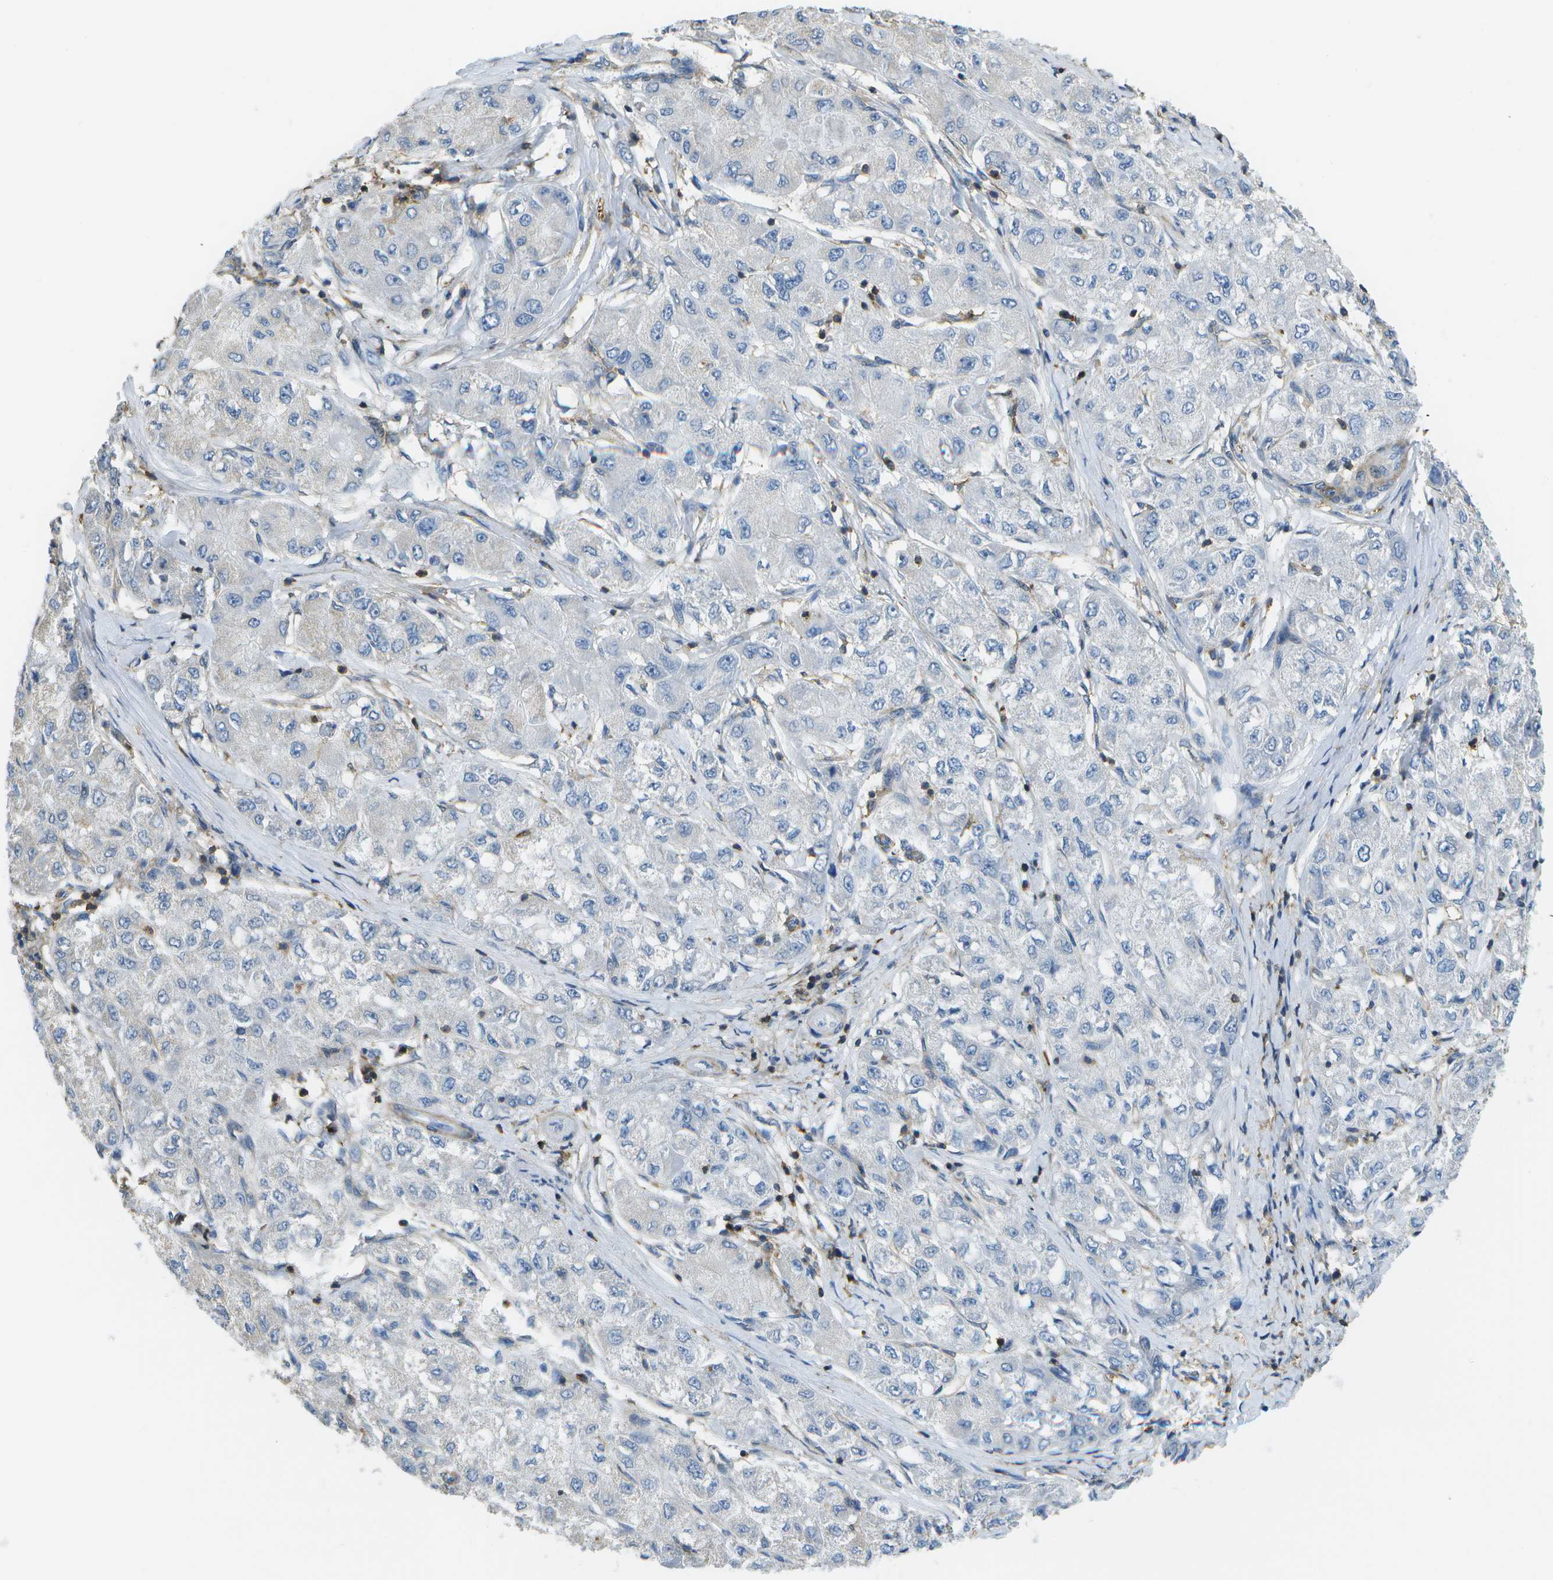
{"staining": {"intensity": "negative", "quantity": "none", "location": "none"}, "tissue": "liver cancer", "cell_type": "Tumor cells", "image_type": "cancer", "snomed": [{"axis": "morphology", "description": "Carcinoma, Hepatocellular, NOS"}, {"axis": "topography", "description": "Liver"}], "caption": "This is an immunohistochemistry photomicrograph of human liver cancer. There is no expression in tumor cells.", "gene": "RCSD1", "patient": {"sex": "male", "age": 80}}